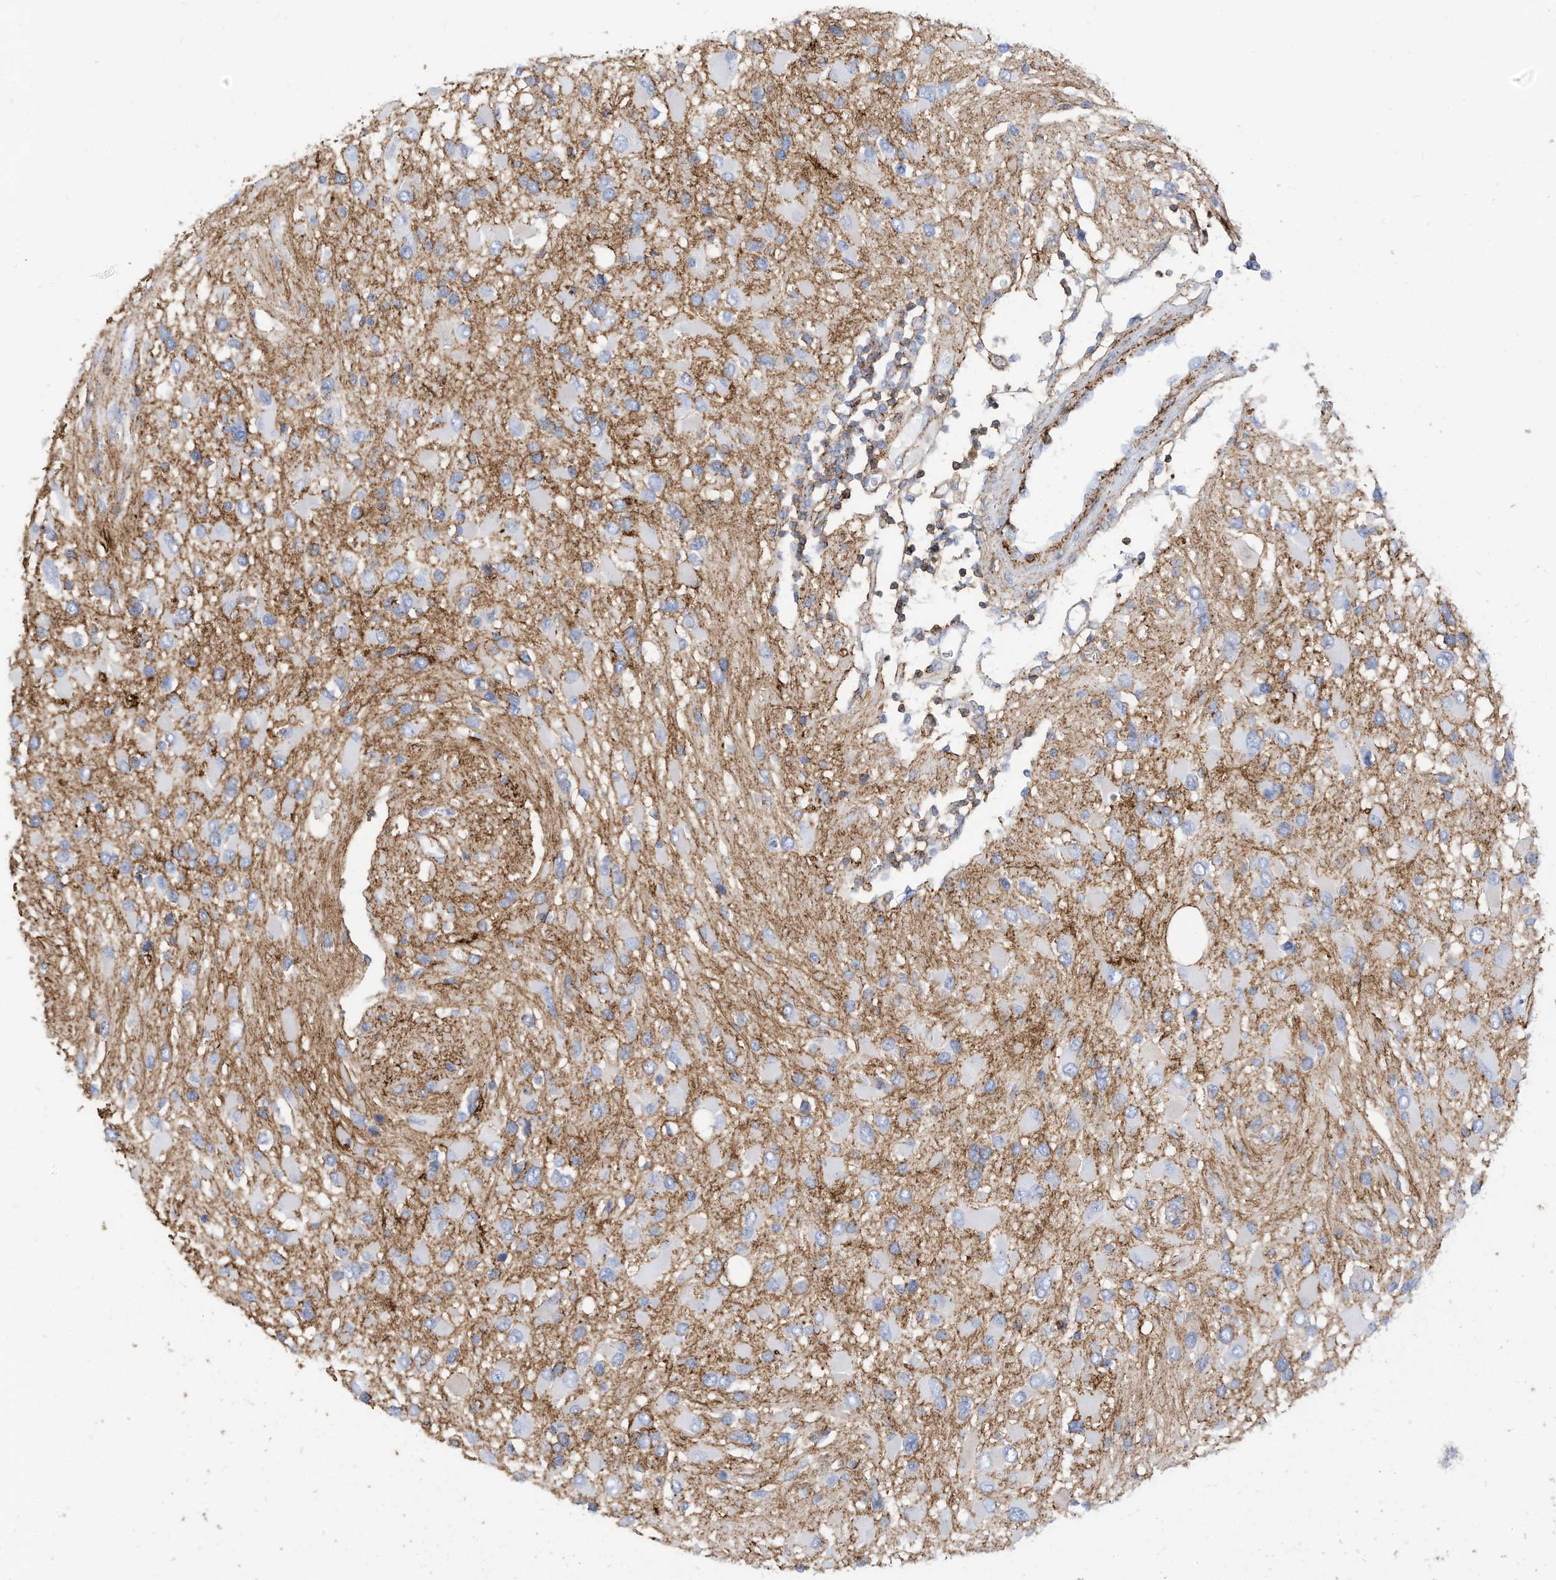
{"staining": {"intensity": "negative", "quantity": "none", "location": "none"}, "tissue": "glioma", "cell_type": "Tumor cells", "image_type": "cancer", "snomed": [{"axis": "morphology", "description": "Glioma, malignant, High grade"}, {"axis": "topography", "description": "Brain"}], "caption": "Immunohistochemical staining of human glioma exhibits no significant positivity in tumor cells.", "gene": "TXNDC9", "patient": {"sex": "male", "age": 53}}